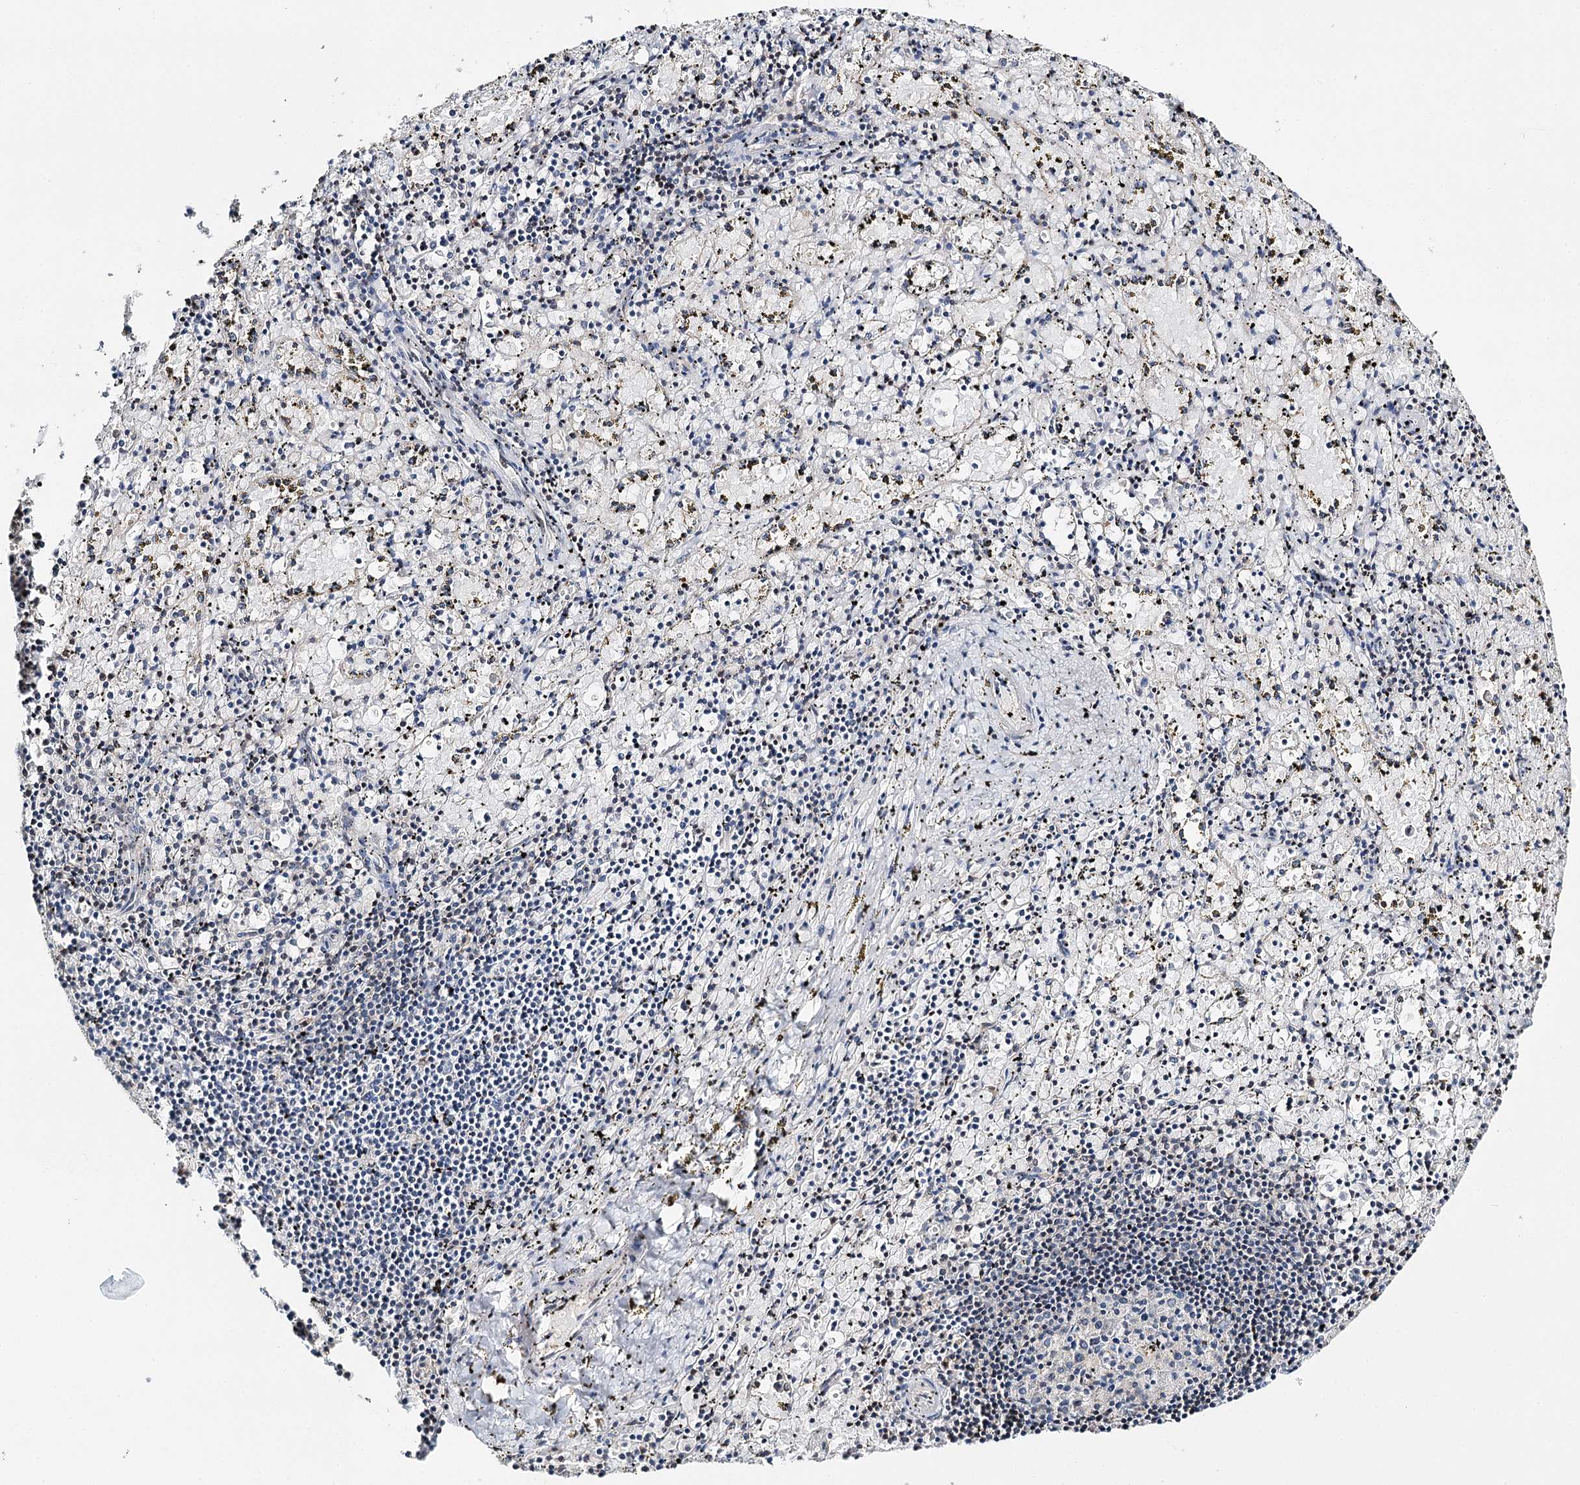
{"staining": {"intensity": "moderate", "quantity": "25%-75%", "location": "nuclear"}, "tissue": "spleen", "cell_type": "Cells in red pulp", "image_type": "normal", "snomed": [{"axis": "morphology", "description": "Normal tissue, NOS"}, {"axis": "topography", "description": "Spleen"}], "caption": "Protein analysis of unremarkable spleen exhibits moderate nuclear expression in about 25%-75% of cells in red pulp. (brown staining indicates protein expression, while blue staining denotes nuclei).", "gene": "RPS27A", "patient": {"sex": "male", "age": 11}}